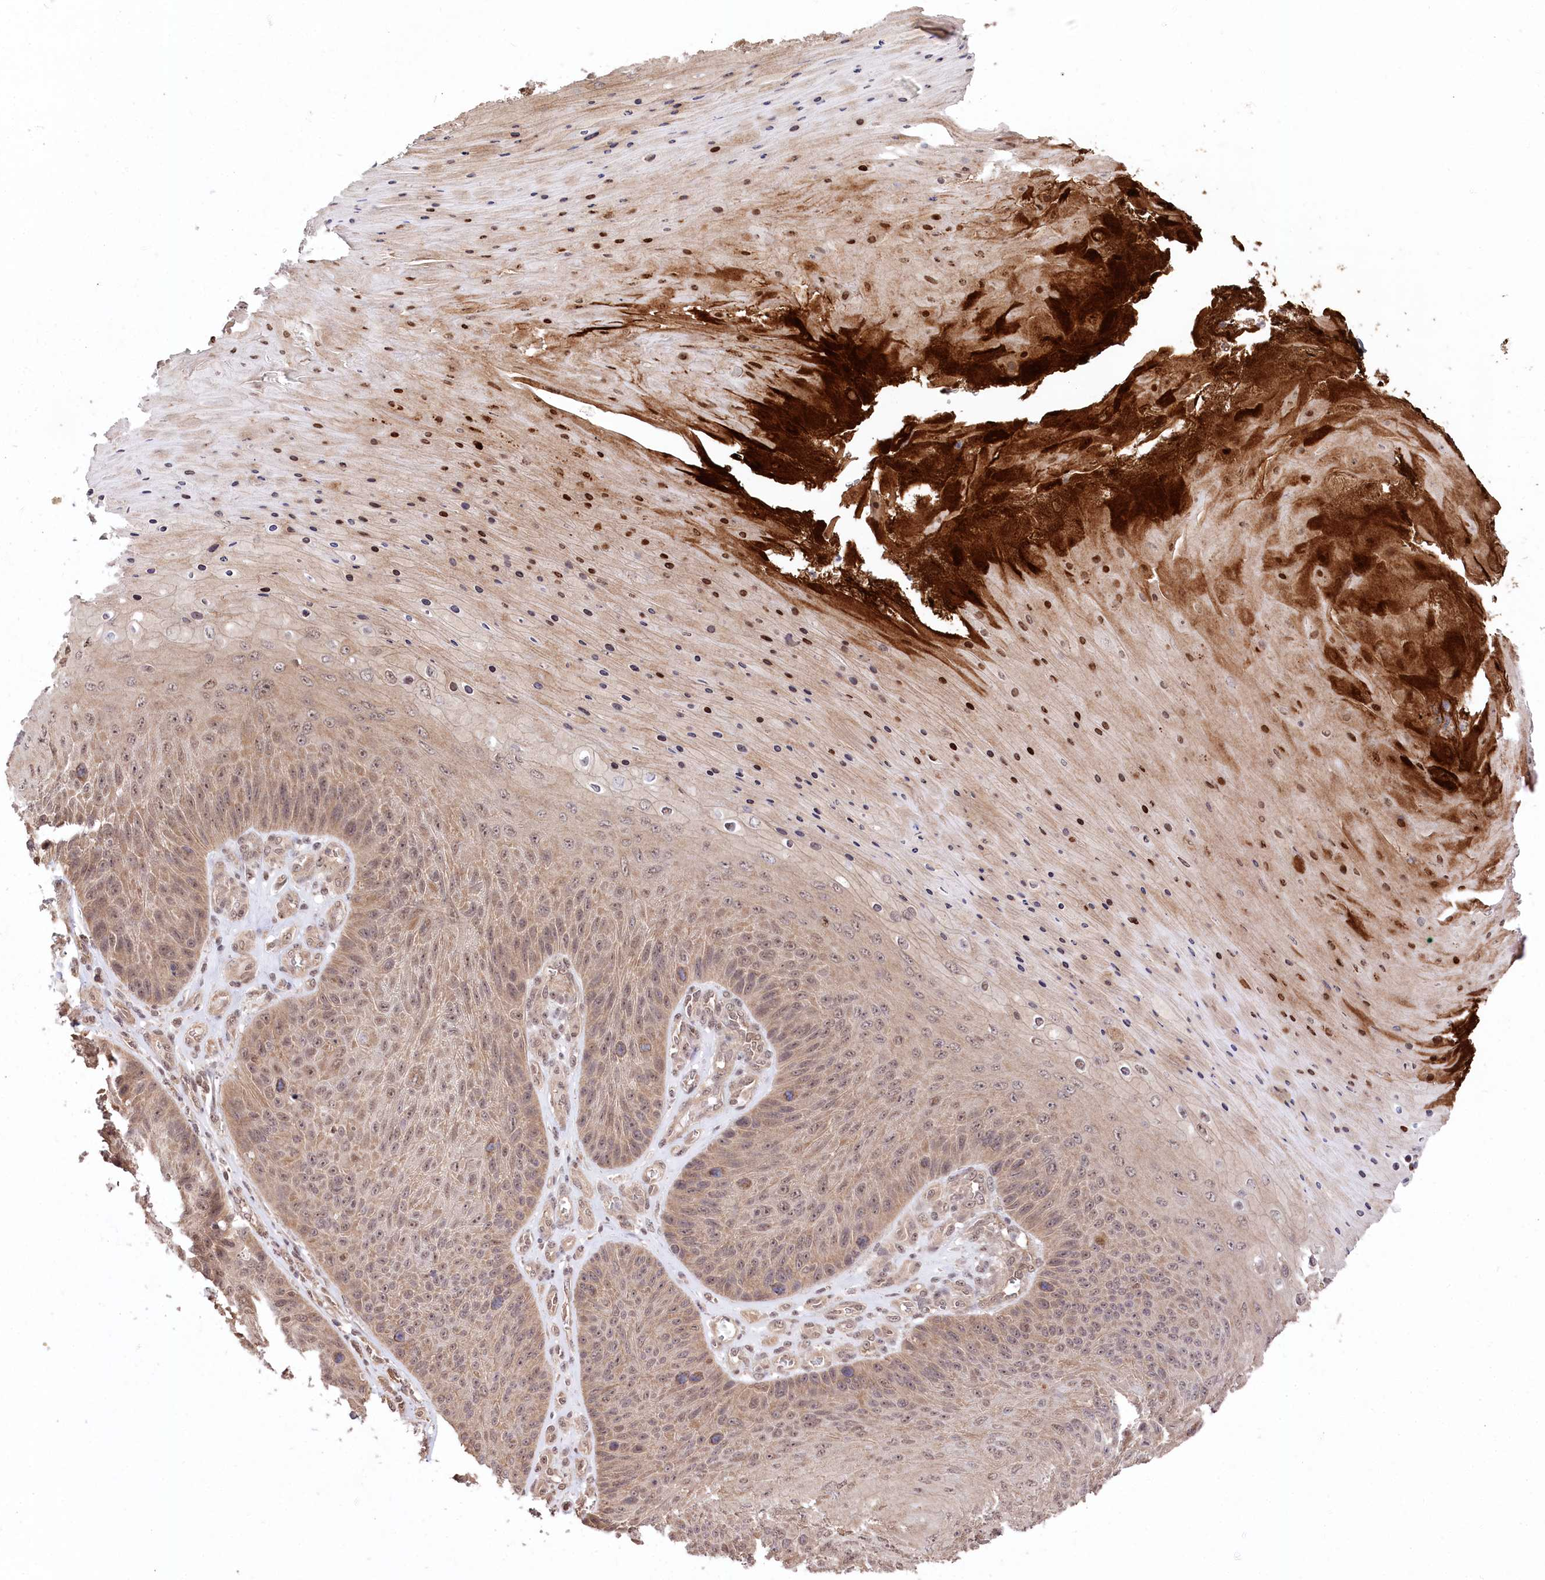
{"staining": {"intensity": "moderate", "quantity": "25%-75%", "location": "cytoplasmic/membranous,nuclear"}, "tissue": "skin cancer", "cell_type": "Tumor cells", "image_type": "cancer", "snomed": [{"axis": "morphology", "description": "Squamous cell carcinoma, NOS"}, {"axis": "topography", "description": "Skin"}], "caption": "Protein analysis of skin cancer (squamous cell carcinoma) tissue demonstrates moderate cytoplasmic/membranous and nuclear staining in about 25%-75% of tumor cells.", "gene": "CCSER2", "patient": {"sex": "female", "age": 88}}